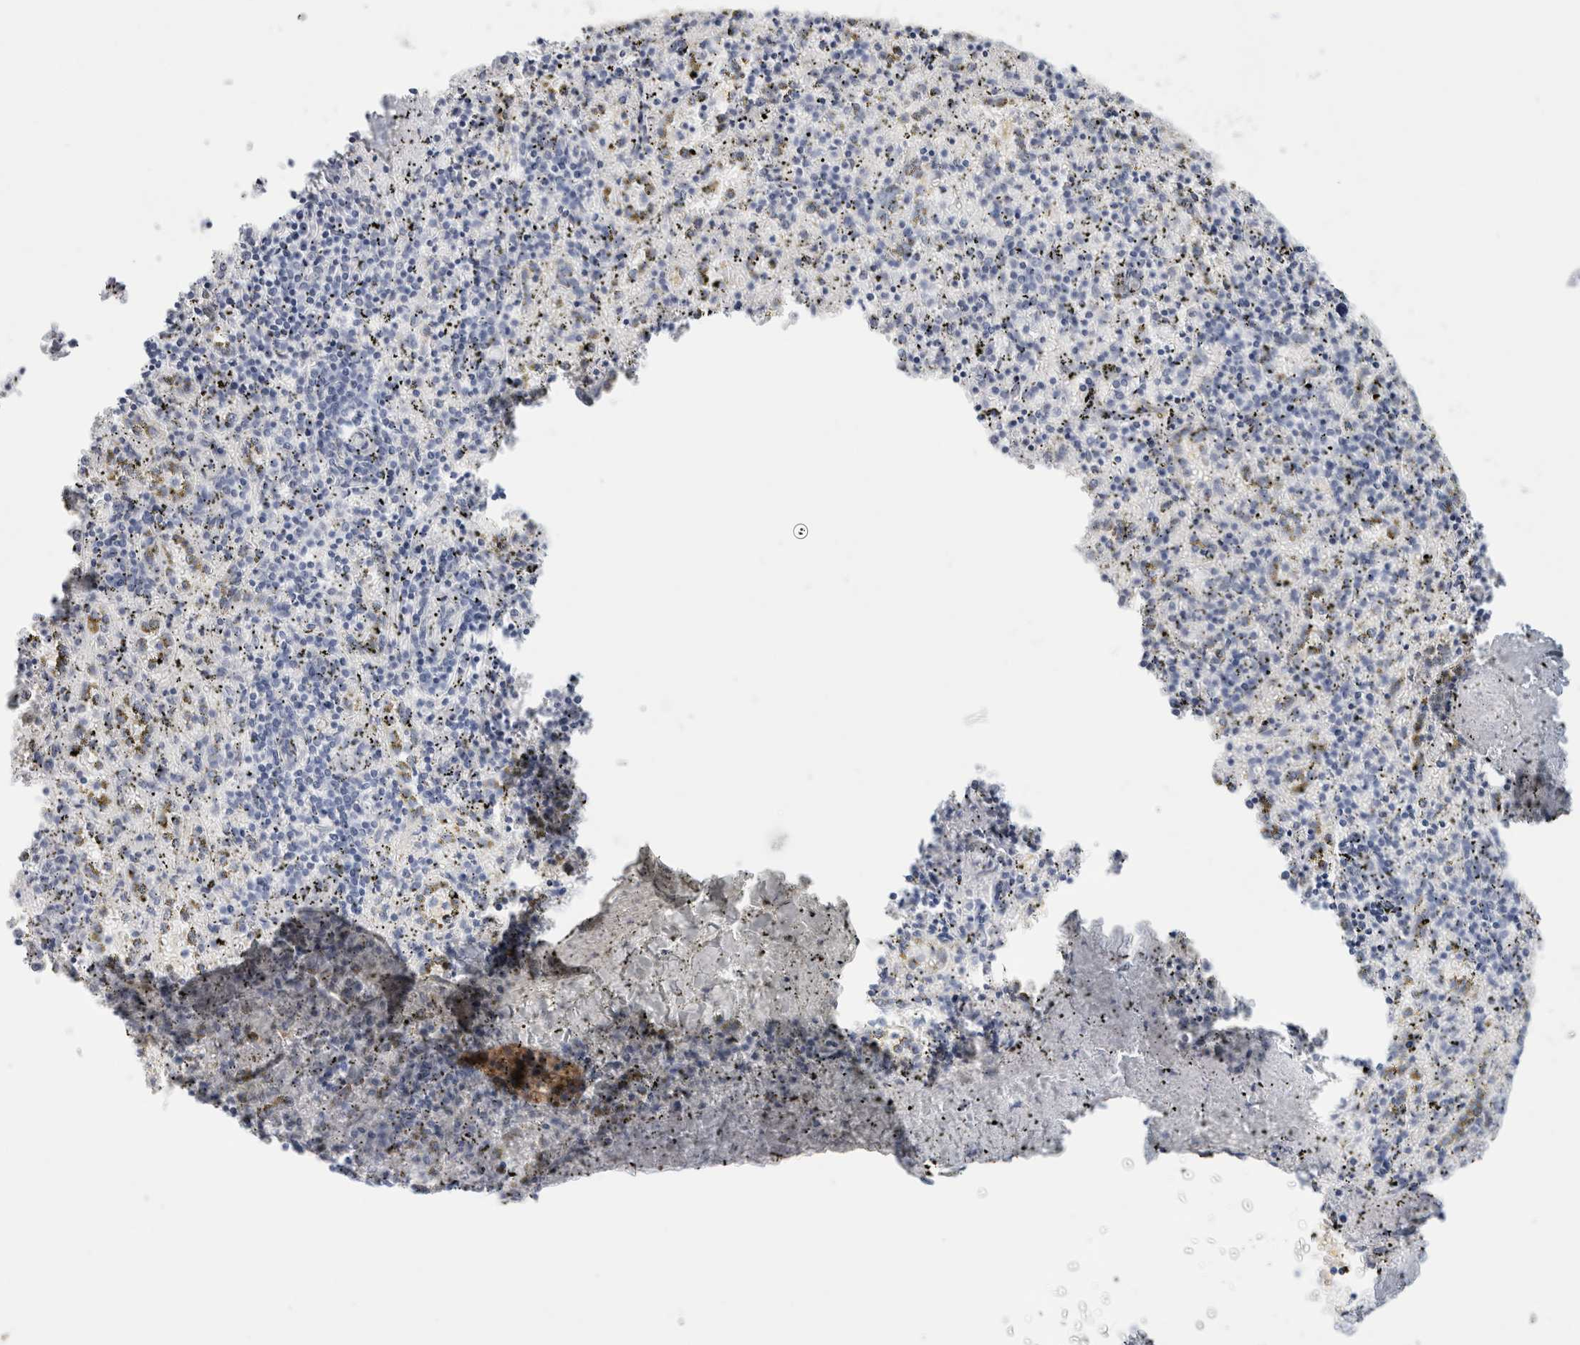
{"staining": {"intensity": "negative", "quantity": "none", "location": "none"}, "tissue": "spleen", "cell_type": "Cells in red pulp", "image_type": "normal", "snomed": [{"axis": "morphology", "description": "Normal tissue, NOS"}, {"axis": "topography", "description": "Spleen"}], "caption": "The photomicrograph displays no staining of cells in red pulp in benign spleen. Nuclei are stained in blue.", "gene": "RTN4", "patient": {"sex": "male", "age": 11}}